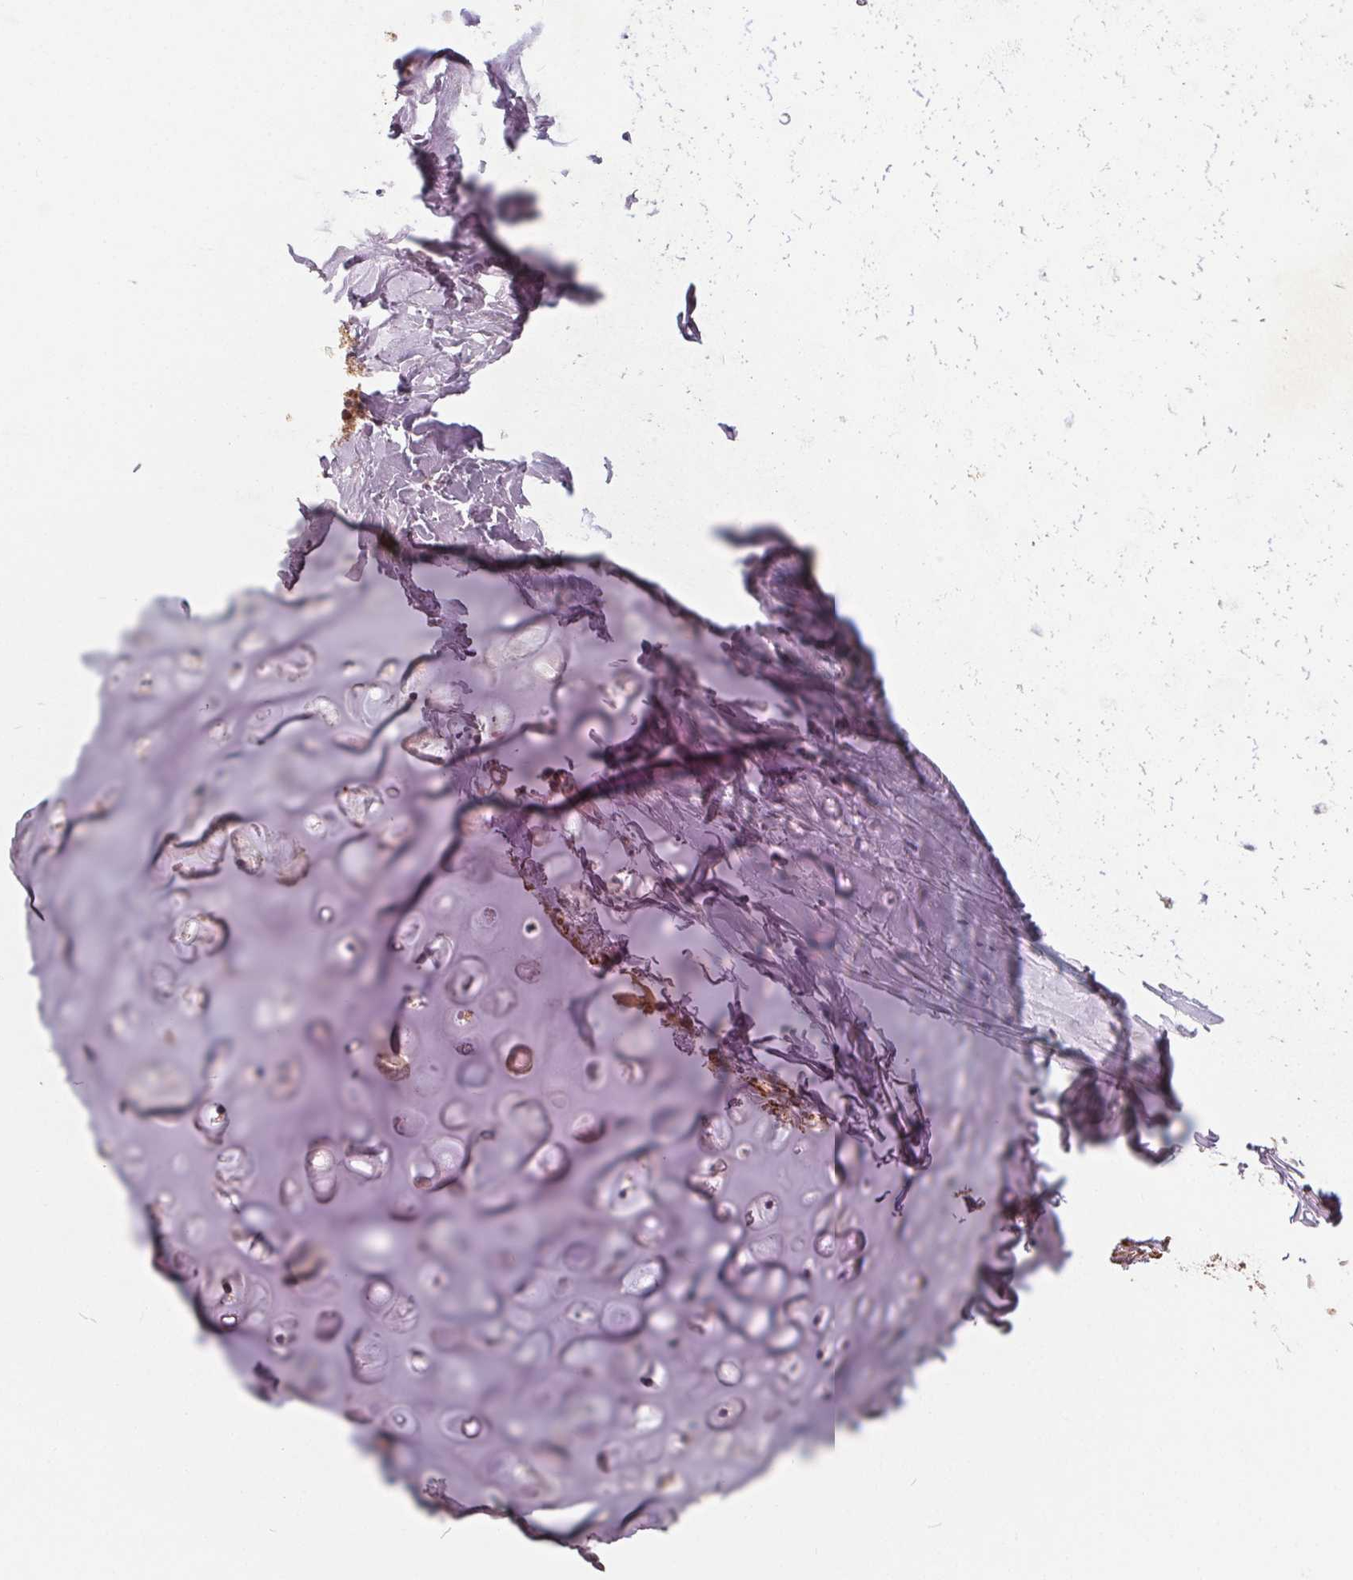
{"staining": {"intensity": "negative", "quantity": "none", "location": "none"}, "tissue": "adipose tissue", "cell_type": "Adipocytes", "image_type": "normal", "snomed": [{"axis": "morphology", "description": "Normal tissue, NOS"}, {"axis": "topography", "description": "Cartilage tissue"}, {"axis": "topography", "description": "Bronchus"}], "caption": "There is no significant staining in adipocytes of adipose tissue. (DAB IHC visualized using brightfield microscopy, high magnification).", "gene": "ORAI2", "patient": {"sex": "female", "age": 79}}